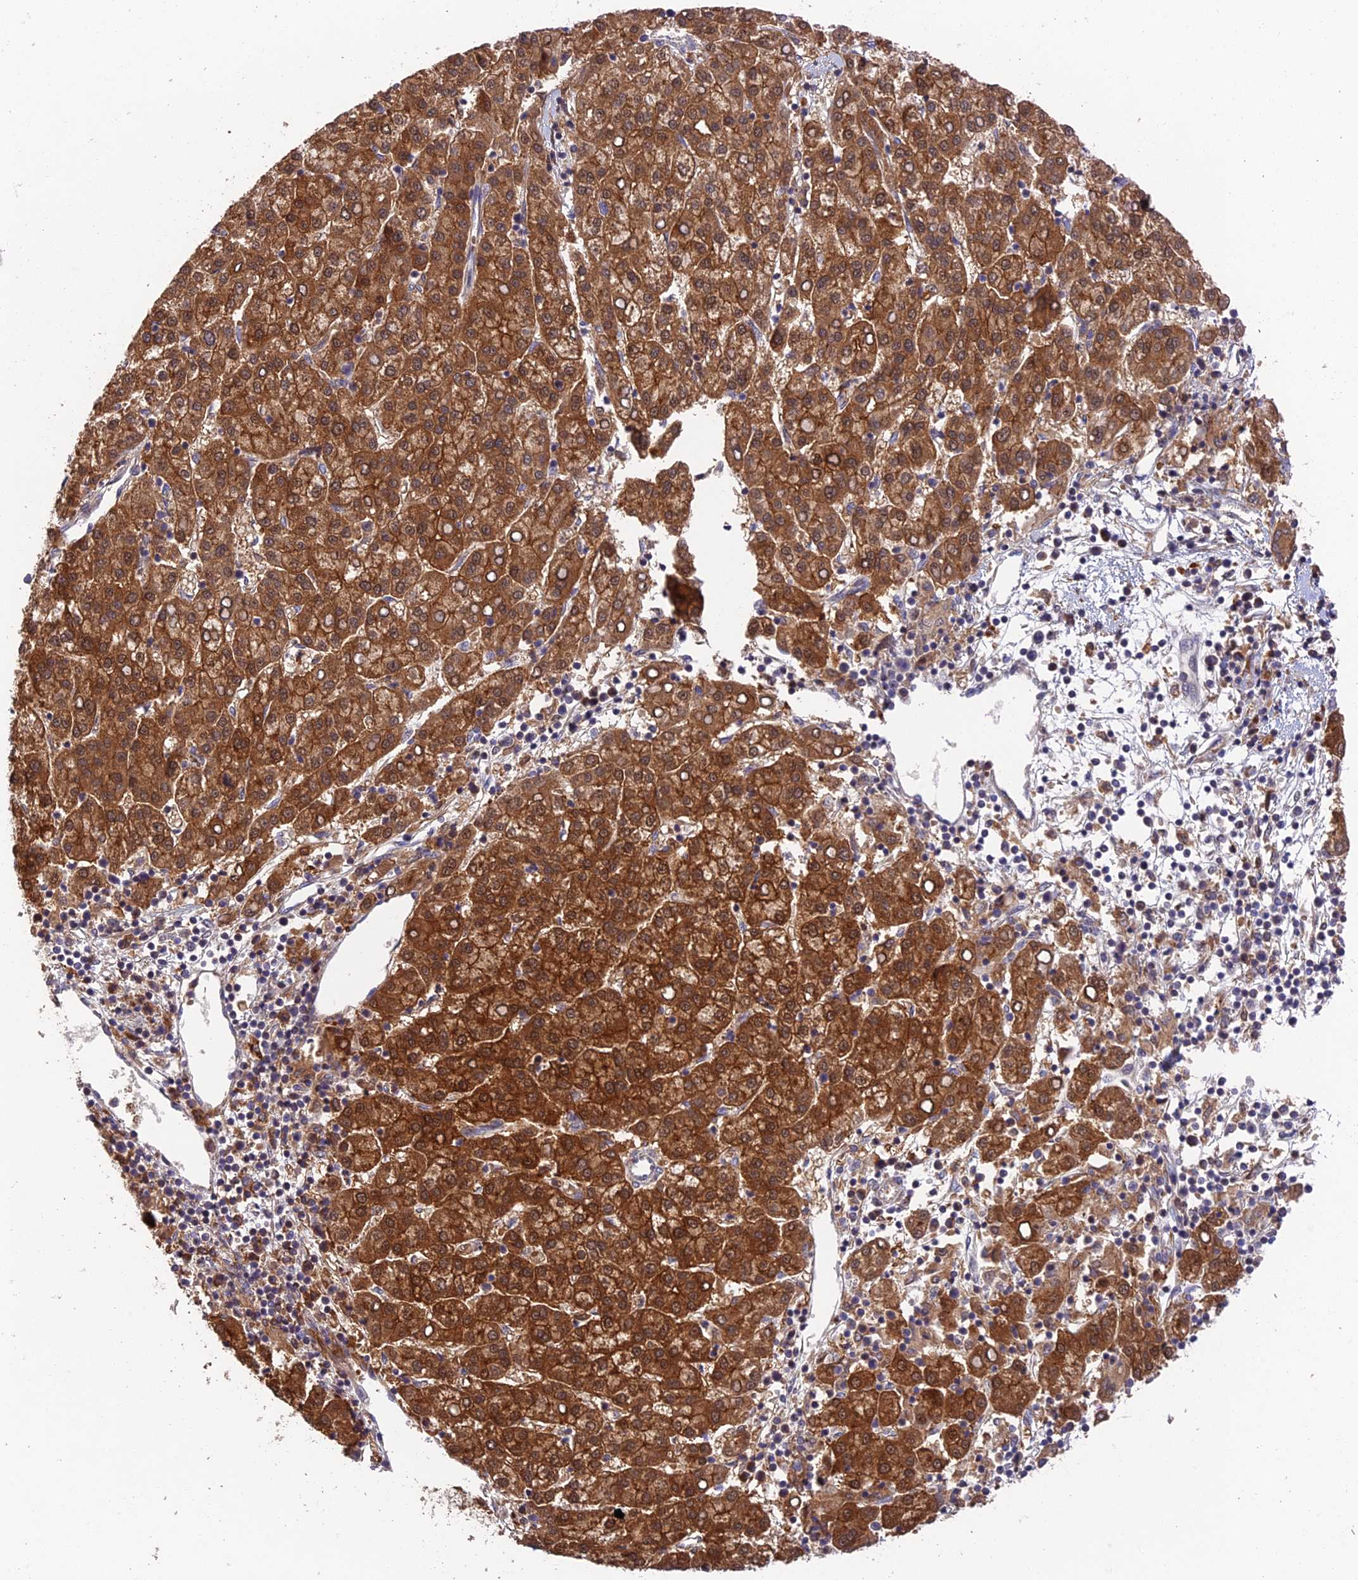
{"staining": {"intensity": "strong", "quantity": ">75%", "location": "cytoplasmic/membranous"}, "tissue": "liver cancer", "cell_type": "Tumor cells", "image_type": "cancer", "snomed": [{"axis": "morphology", "description": "Carcinoma, Hepatocellular, NOS"}, {"axis": "topography", "description": "Liver"}], "caption": "Approximately >75% of tumor cells in liver cancer (hepatocellular carcinoma) show strong cytoplasmic/membranous protein staining as visualized by brown immunohistochemical staining.", "gene": "FUOM", "patient": {"sex": "female", "age": 58}}